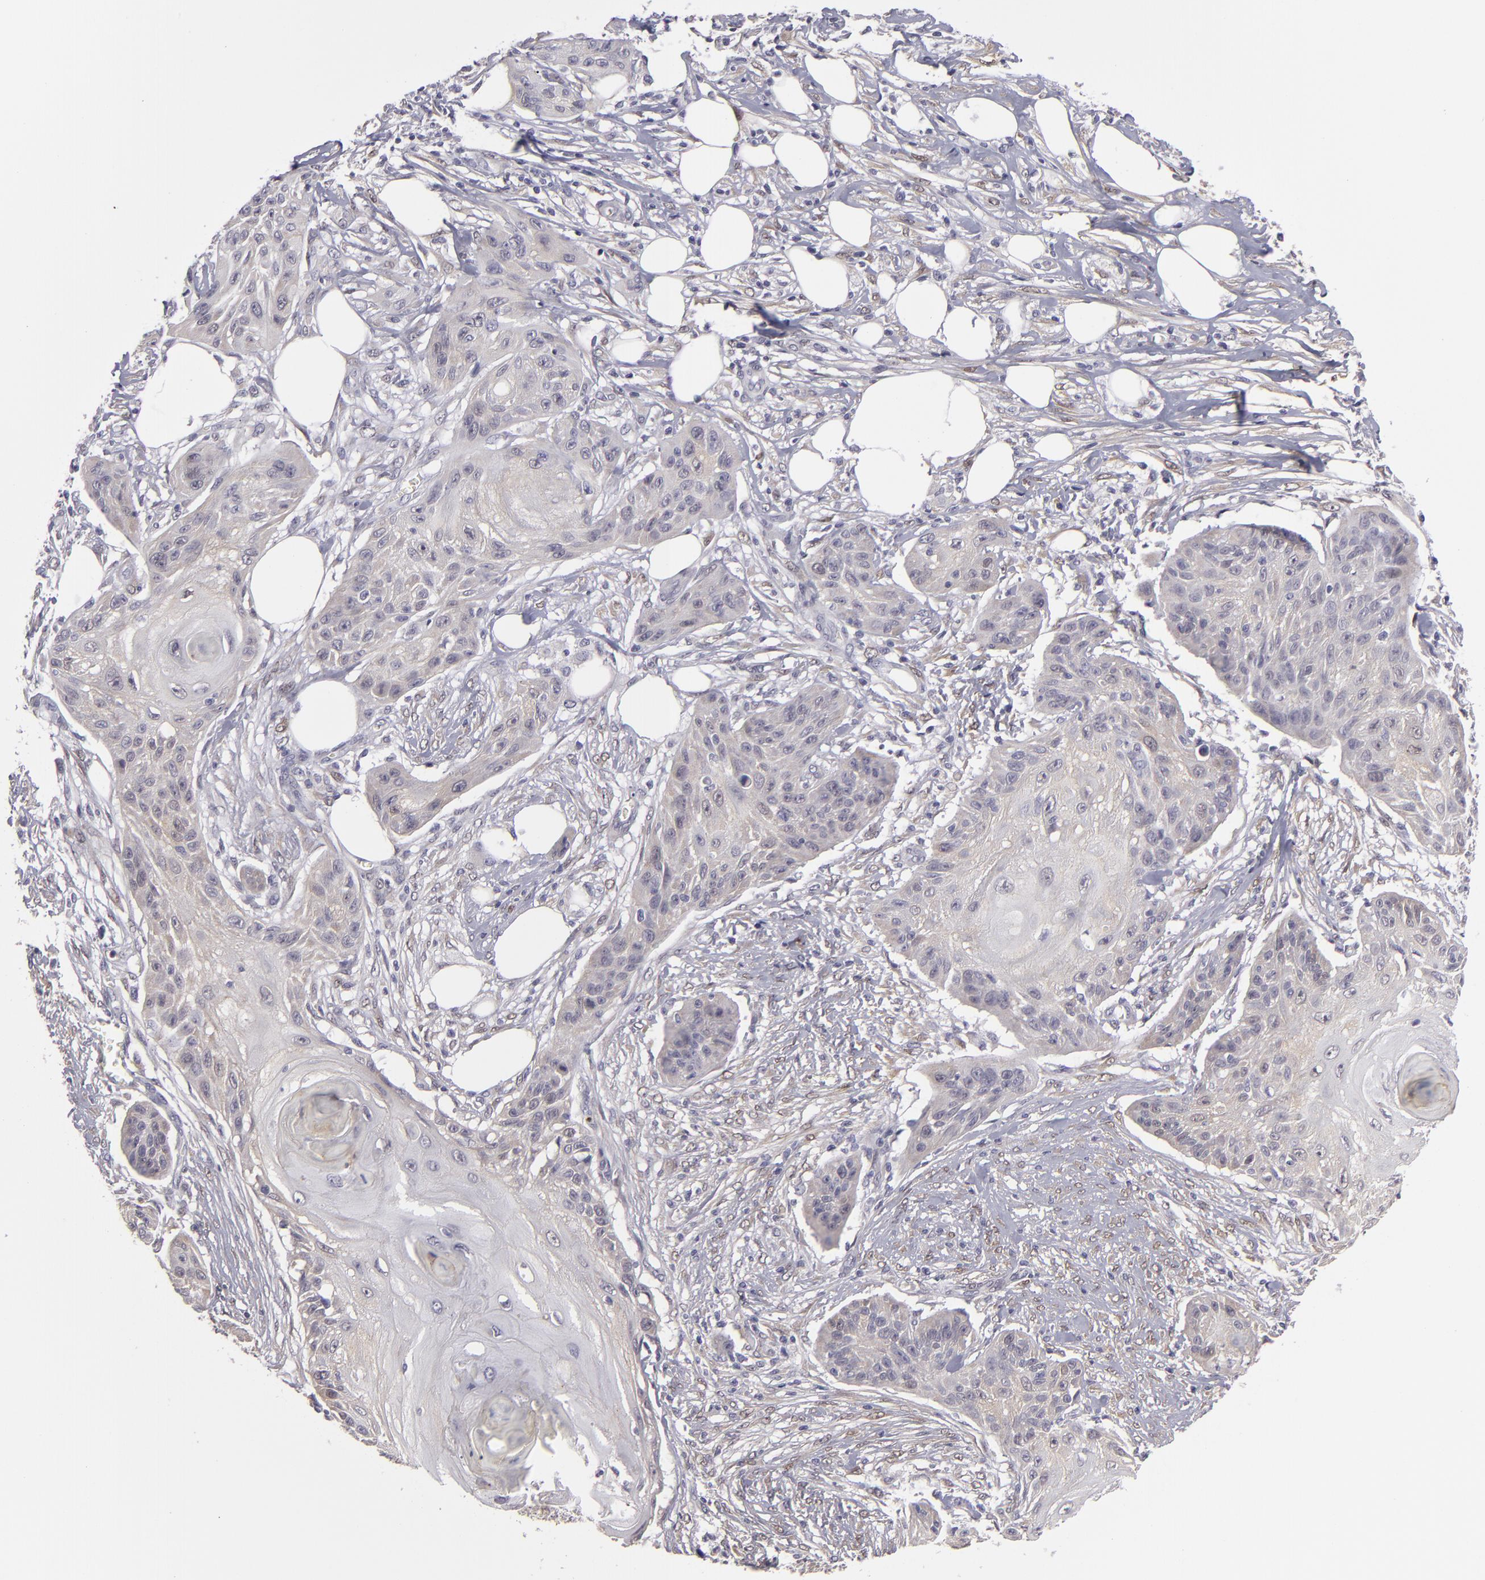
{"staining": {"intensity": "negative", "quantity": "none", "location": "none"}, "tissue": "skin cancer", "cell_type": "Tumor cells", "image_type": "cancer", "snomed": [{"axis": "morphology", "description": "Squamous cell carcinoma, NOS"}, {"axis": "topography", "description": "Skin"}], "caption": "Squamous cell carcinoma (skin) was stained to show a protein in brown. There is no significant positivity in tumor cells.", "gene": "EFS", "patient": {"sex": "female", "age": 88}}